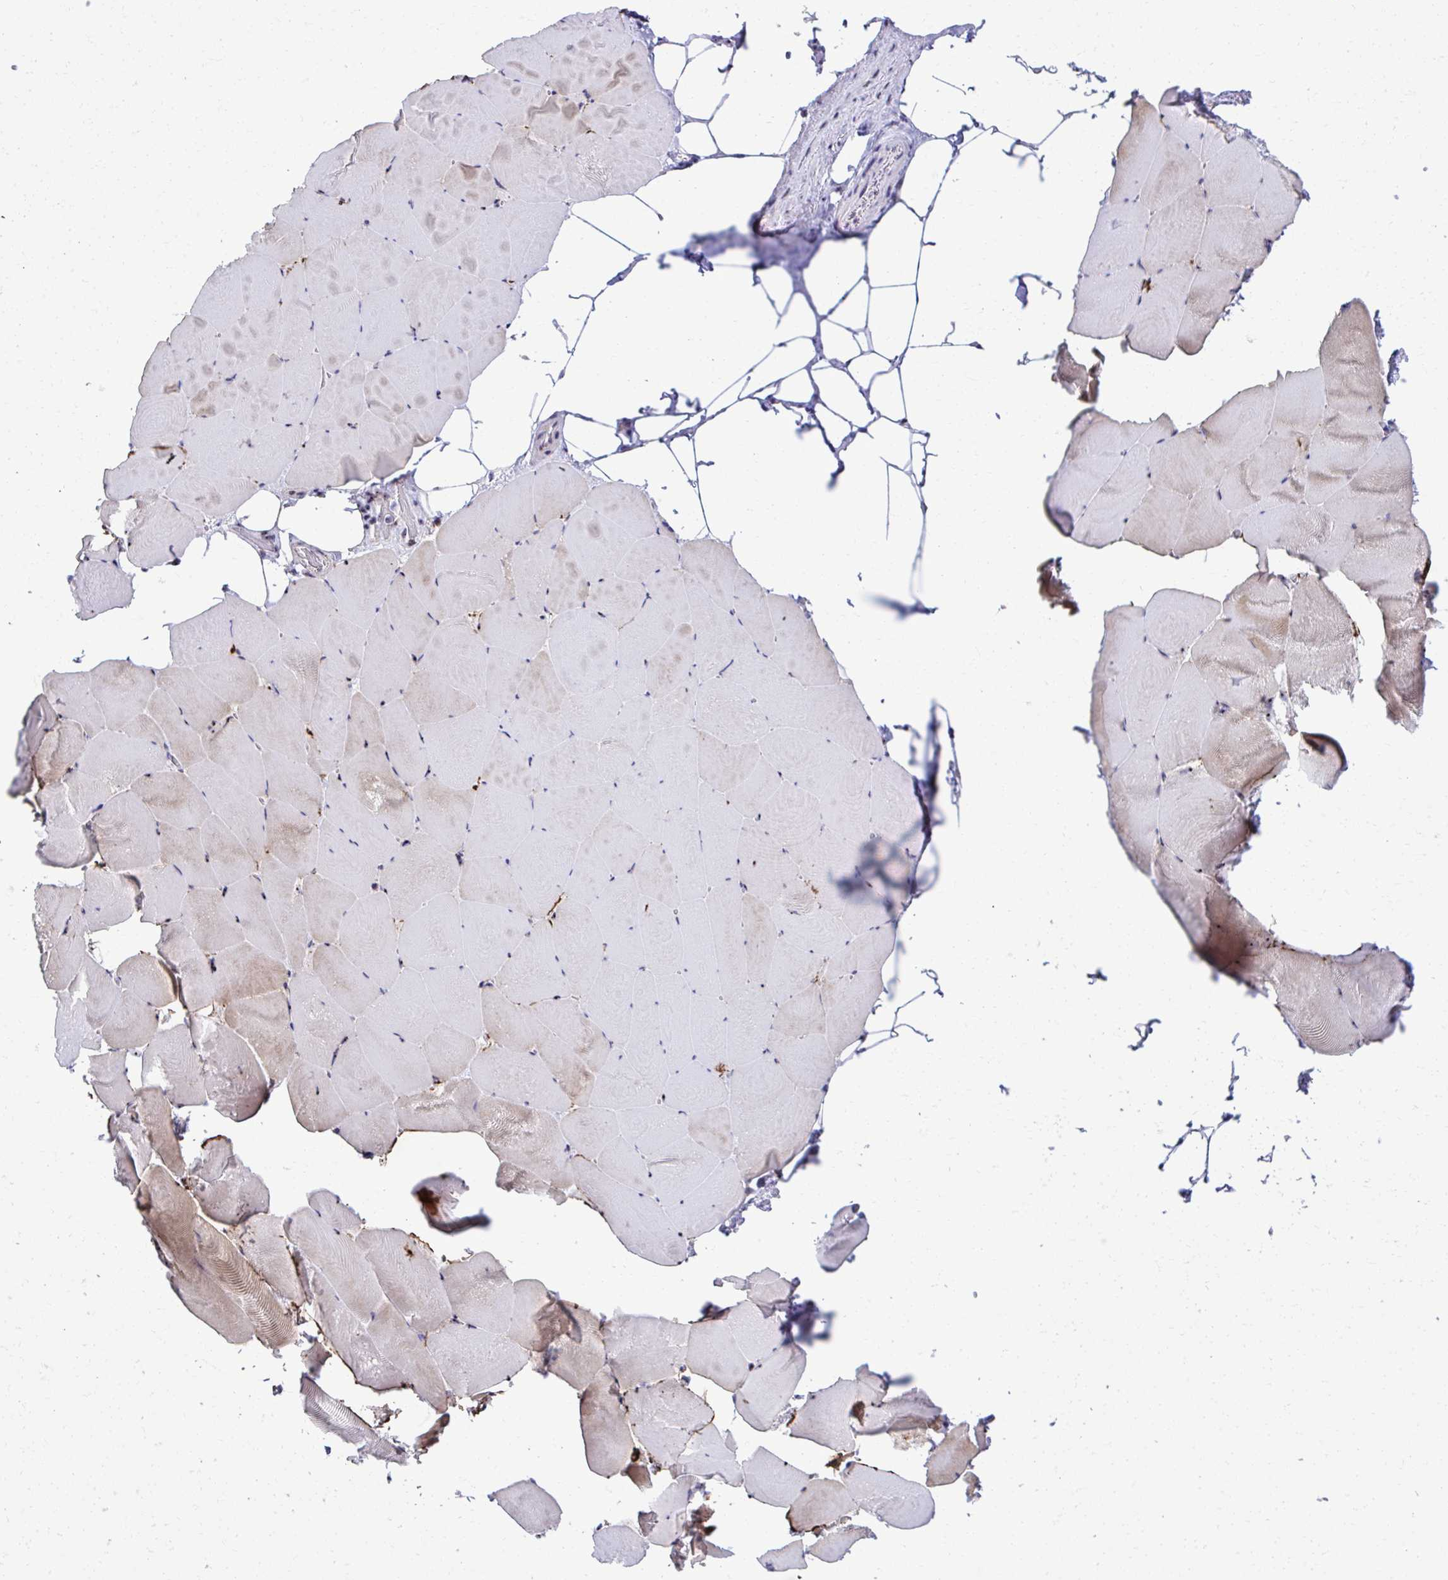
{"staining": {"intensity": "weak", "quantity": "<25%", "location": "cytoplasmic/membranous,nuclear"}, "tissue": "skeletal muscle", "cell_type": "Myocytes", "image_type": "normal", "snomed": [{"axis": "morphology", "description": "Normal tissue, NOS"}, {"axis": "topography", "description": "Skeletal muscle"}], "caption": "Immunohistochemistry image of unremarkable skeletal muscle stained for a protein (brown), which reveals no expression in myocytes. (IHC, brightfield microscopy, high magnification).", "gene": "CEP72", "patient": {"sex": "female", "age": 64}}